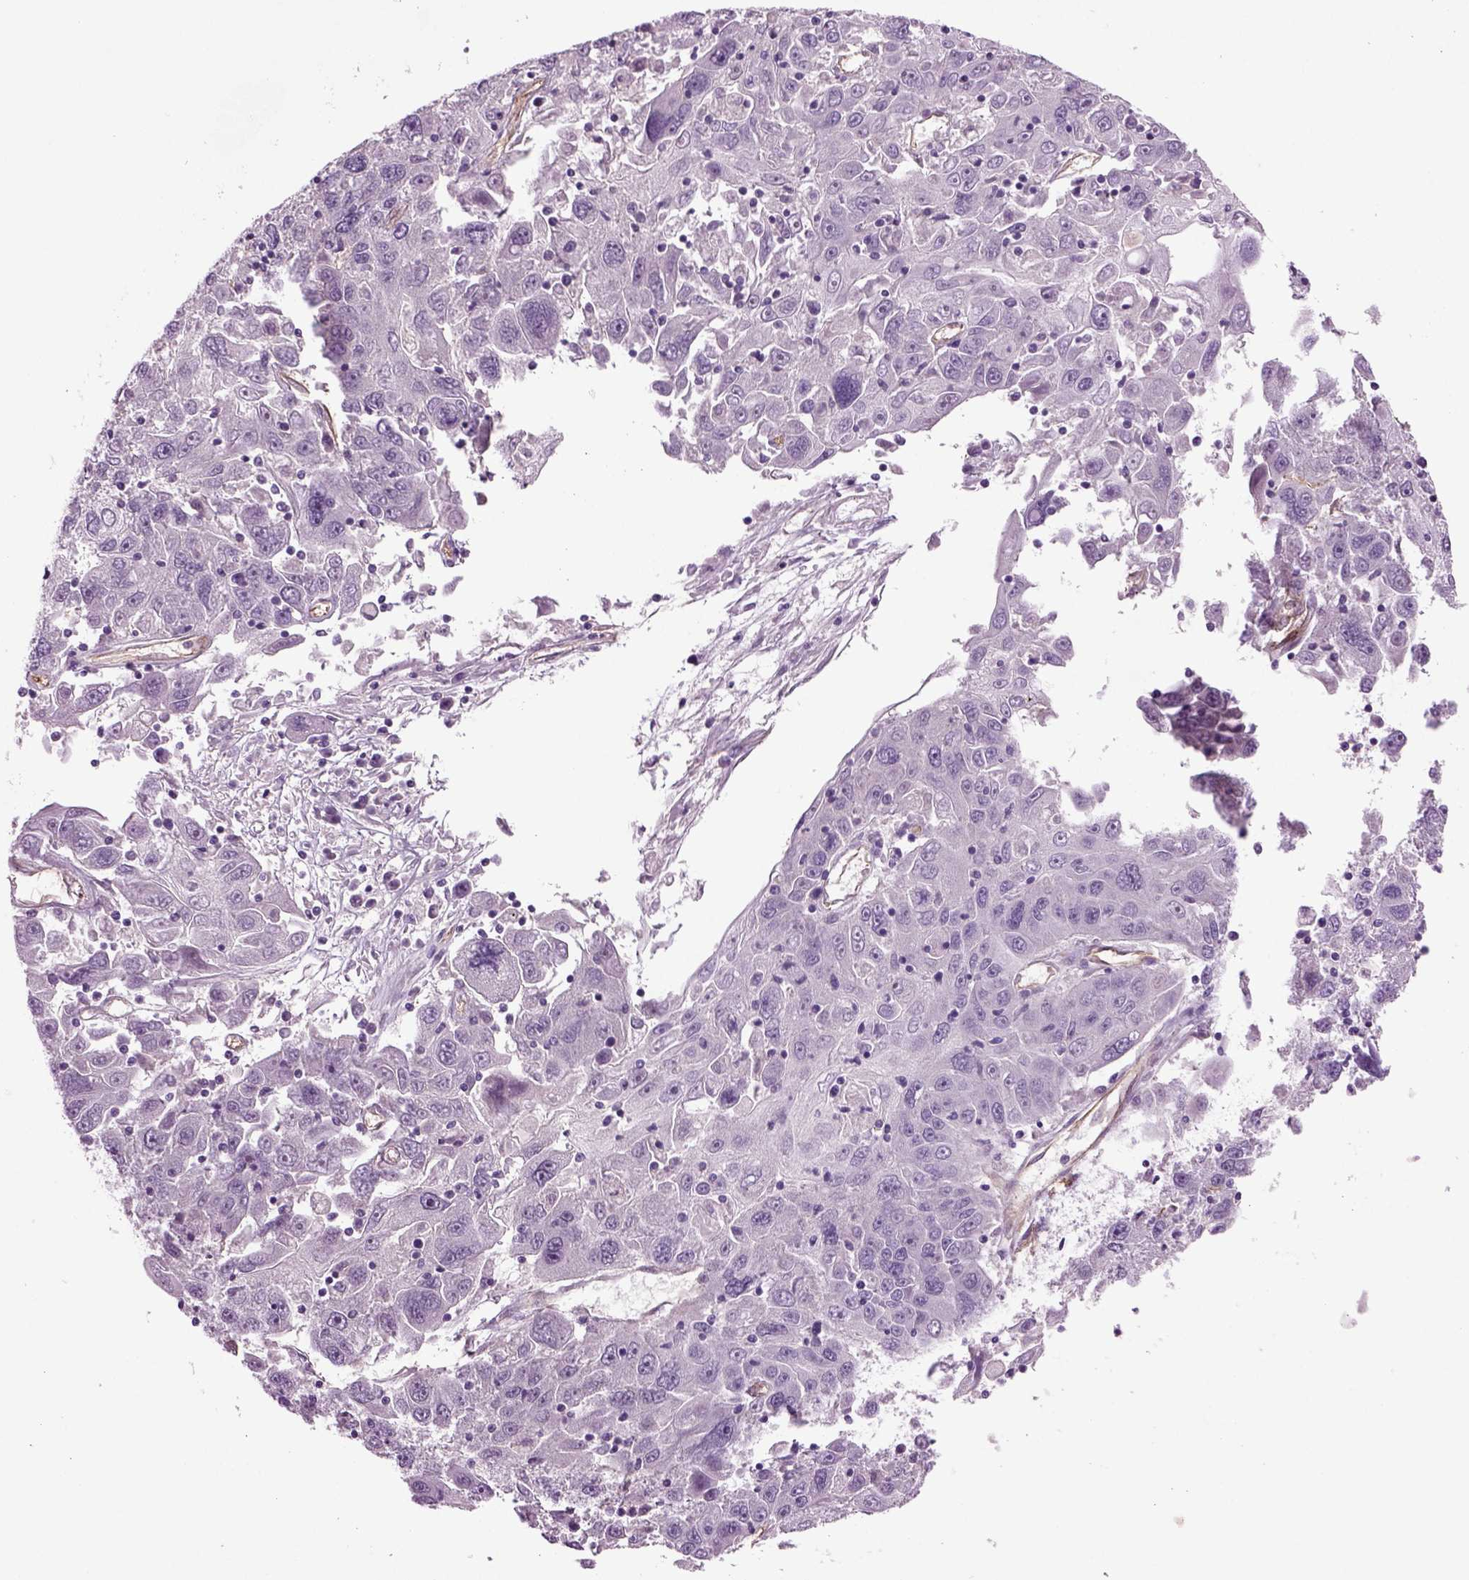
{"staining": {"intensity": "negative", "quantity": "none", "location": "none"}, "tissue": "stomach cancer", "cell_type": "Tumor cells", "image_type": "cancer", "snomed": [{"axis": "morphology", "description": "Adenocarcinoma, NOS"}, {"axis": "topography", "description": "Stomach"}], "caption": "Tumor cells are negative for brown protein staining in stomach cancer (adenocarcinoma). (Stains: DAB (3,3'-diaminobenzidine) immunohistochemistry with hematoxylin counter stain, Microscopy: brightfield microscopy at high magnification).", "gene": "COL9A2", "patient": {"sex": "male", "age": 56}}